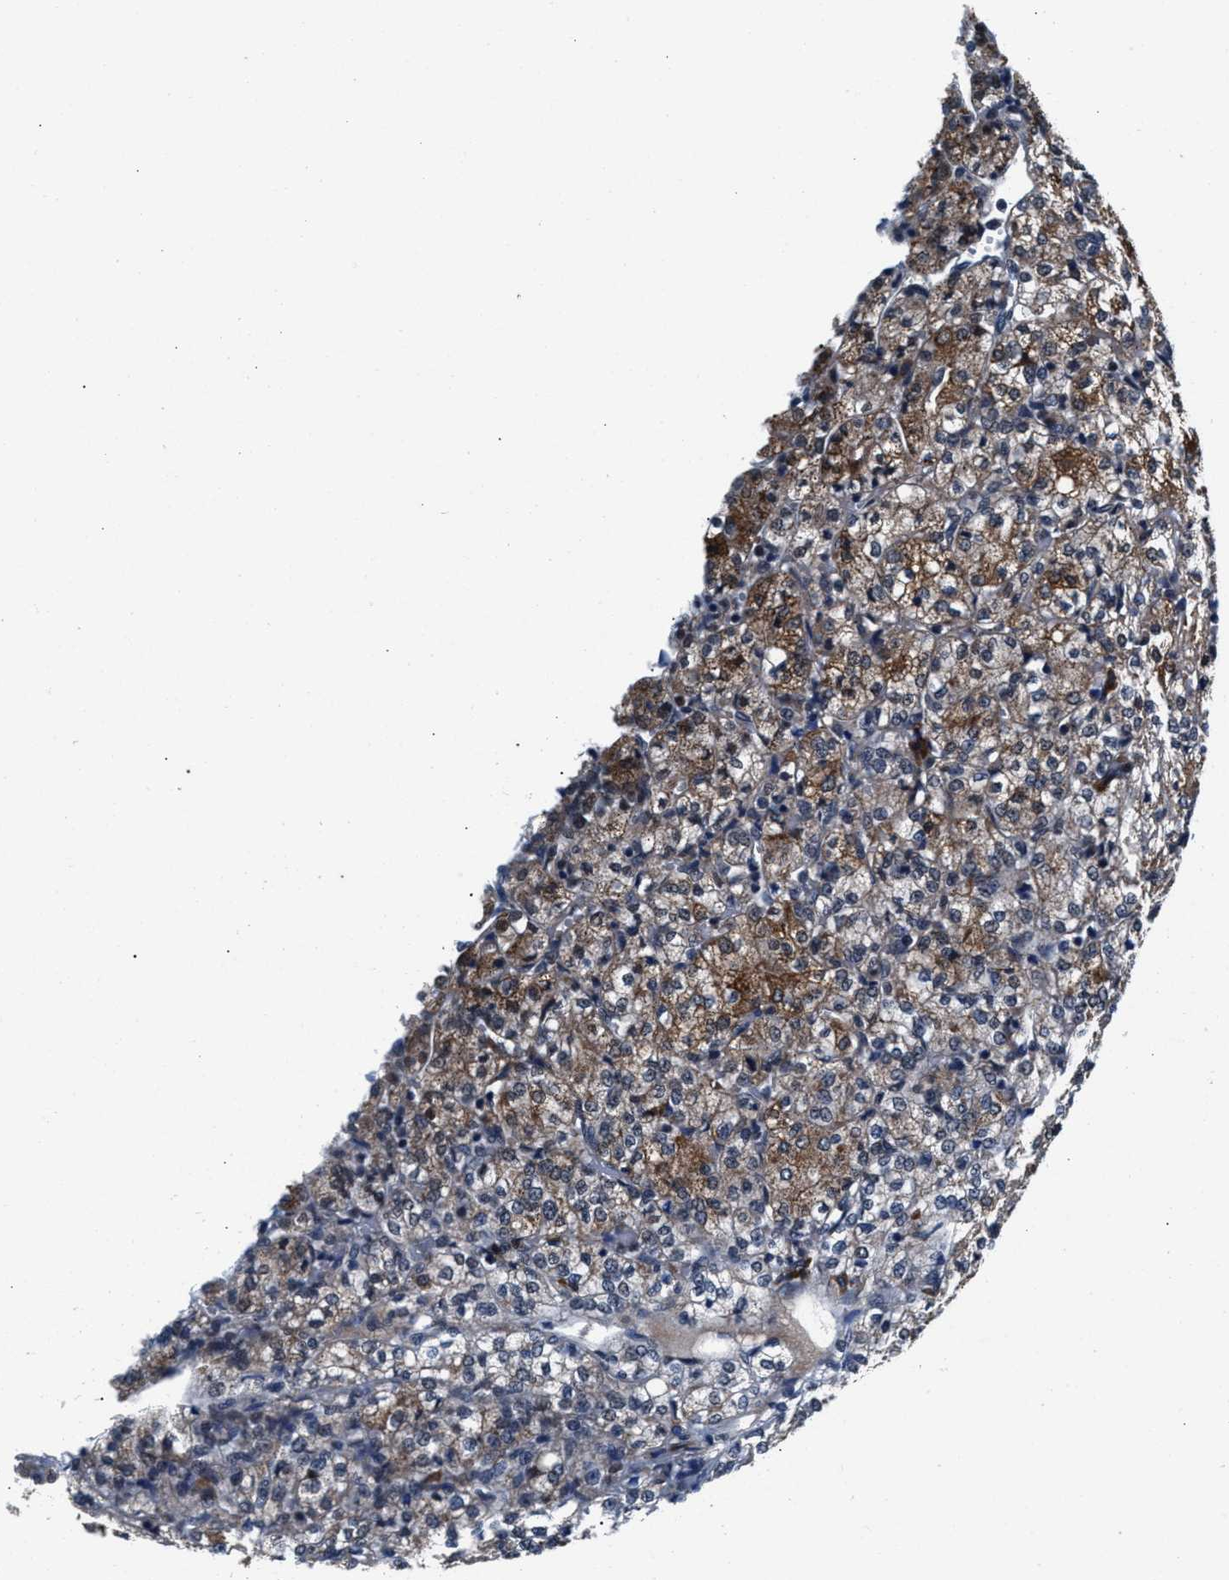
{"staining": {"intensity": "moderate", "quantity": ">75%", "location": "cytoplasmic/membranous"}, "tissue": "renal cancer", "cell_type": "Tumor cells", "image_type": "cancer", "snomed": [{"axis": "morphology", "description": "Adenocarcinoma, NOS"}, {"axis": "topography", "description": "Kidney"}], "caption": "A high-resolution histopathology image shows immunohistochemistry (IHC) staining of renal adenocarcinoma, which exhibits moderate cytoplasmic/membranous positivity in approximately >75% of tumor cells.", "gene": "PRPSAP2", "patient": {"sex": "male", "age": 77}}